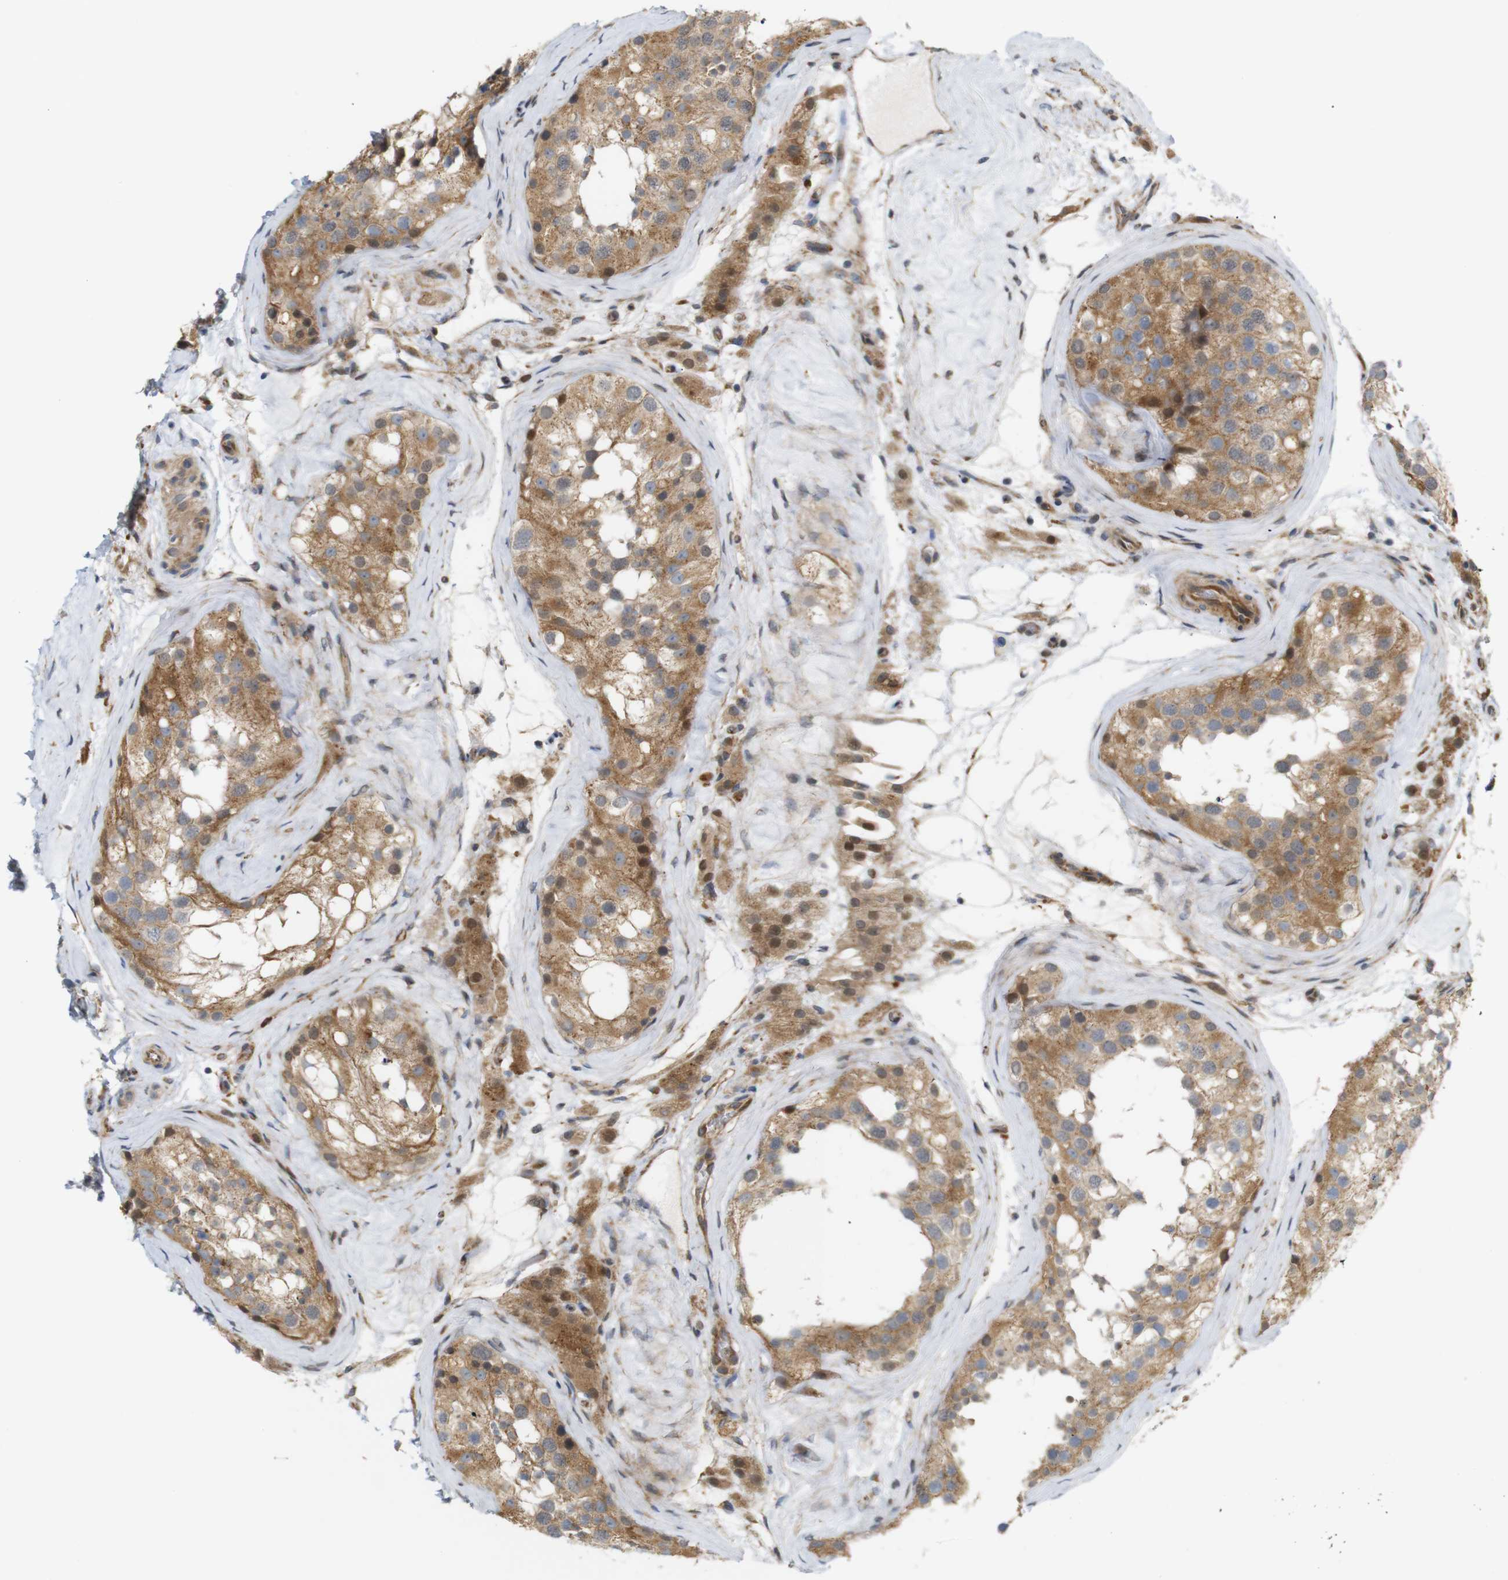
{"staining": {"intensity": "moderate", "quantity": ">75%", "location": "cytoplasmic/membranous,nuclear"}, "tissue": "testis", "cell_type": "Cells in seminiferous ducts", "image_type": "normal", "snomed": [{"axis": "morphology", "description": "Normal tissue, NOS"}, {"axis": "morphology", "description": "Seminoma, NOS"}, {"axis": "topography", "description": "Testis"}], "caption": "IHC image of benign testis stained for a protein (brown), which exhibits medium levels of moderate cytoplasmic/membranous,nuclear positivity in approximately >75% of cells in seminiferous ducts.", "gene": "RPTOR", "patient": {"sex": "male", "age": 71}}